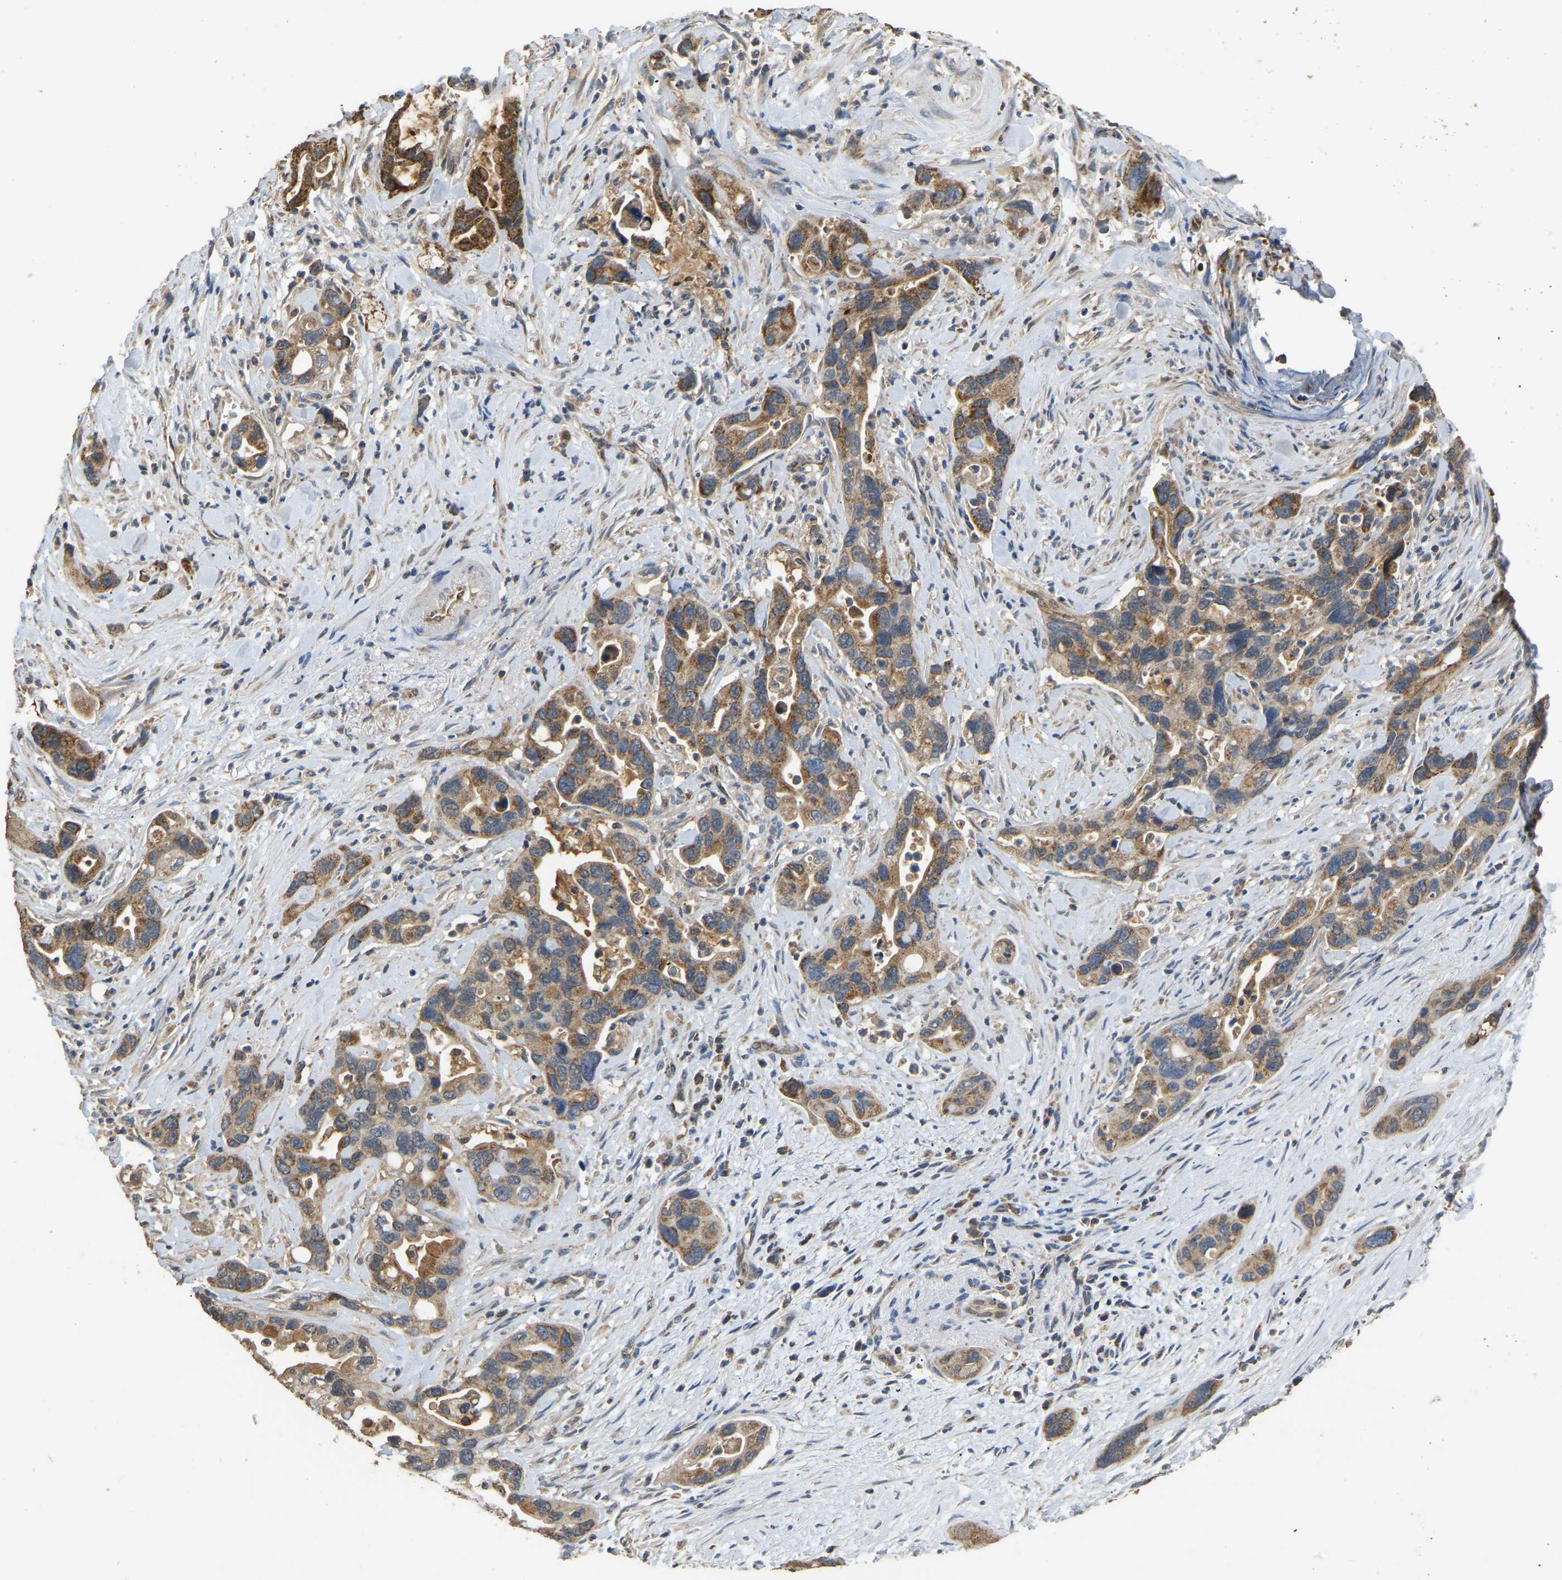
{"staining": {"intensity": "moderate", "quantity": ">75%", "location": "cytoplasmic/membranous"}, "tissue": "pancreatic cancer", "cell_type": "Tumor cells", "image_type": "cancer", "snomed": [{"axis": "morphology", "description": "Adenocarcinoma, NOS"}, {"axis": "topography", "description": "Pancreas"}], "caption": "Immunohistochemical staining of pancreatic cancer shows medium levels of moderate cytoplasmic/membranous positivity in about >75% of tumor cells. (brown staining indicates protein expression, while blue staining denotes nuclei).", "gene": "TUFM", "patient": {"sex": "female", "age": 70}}